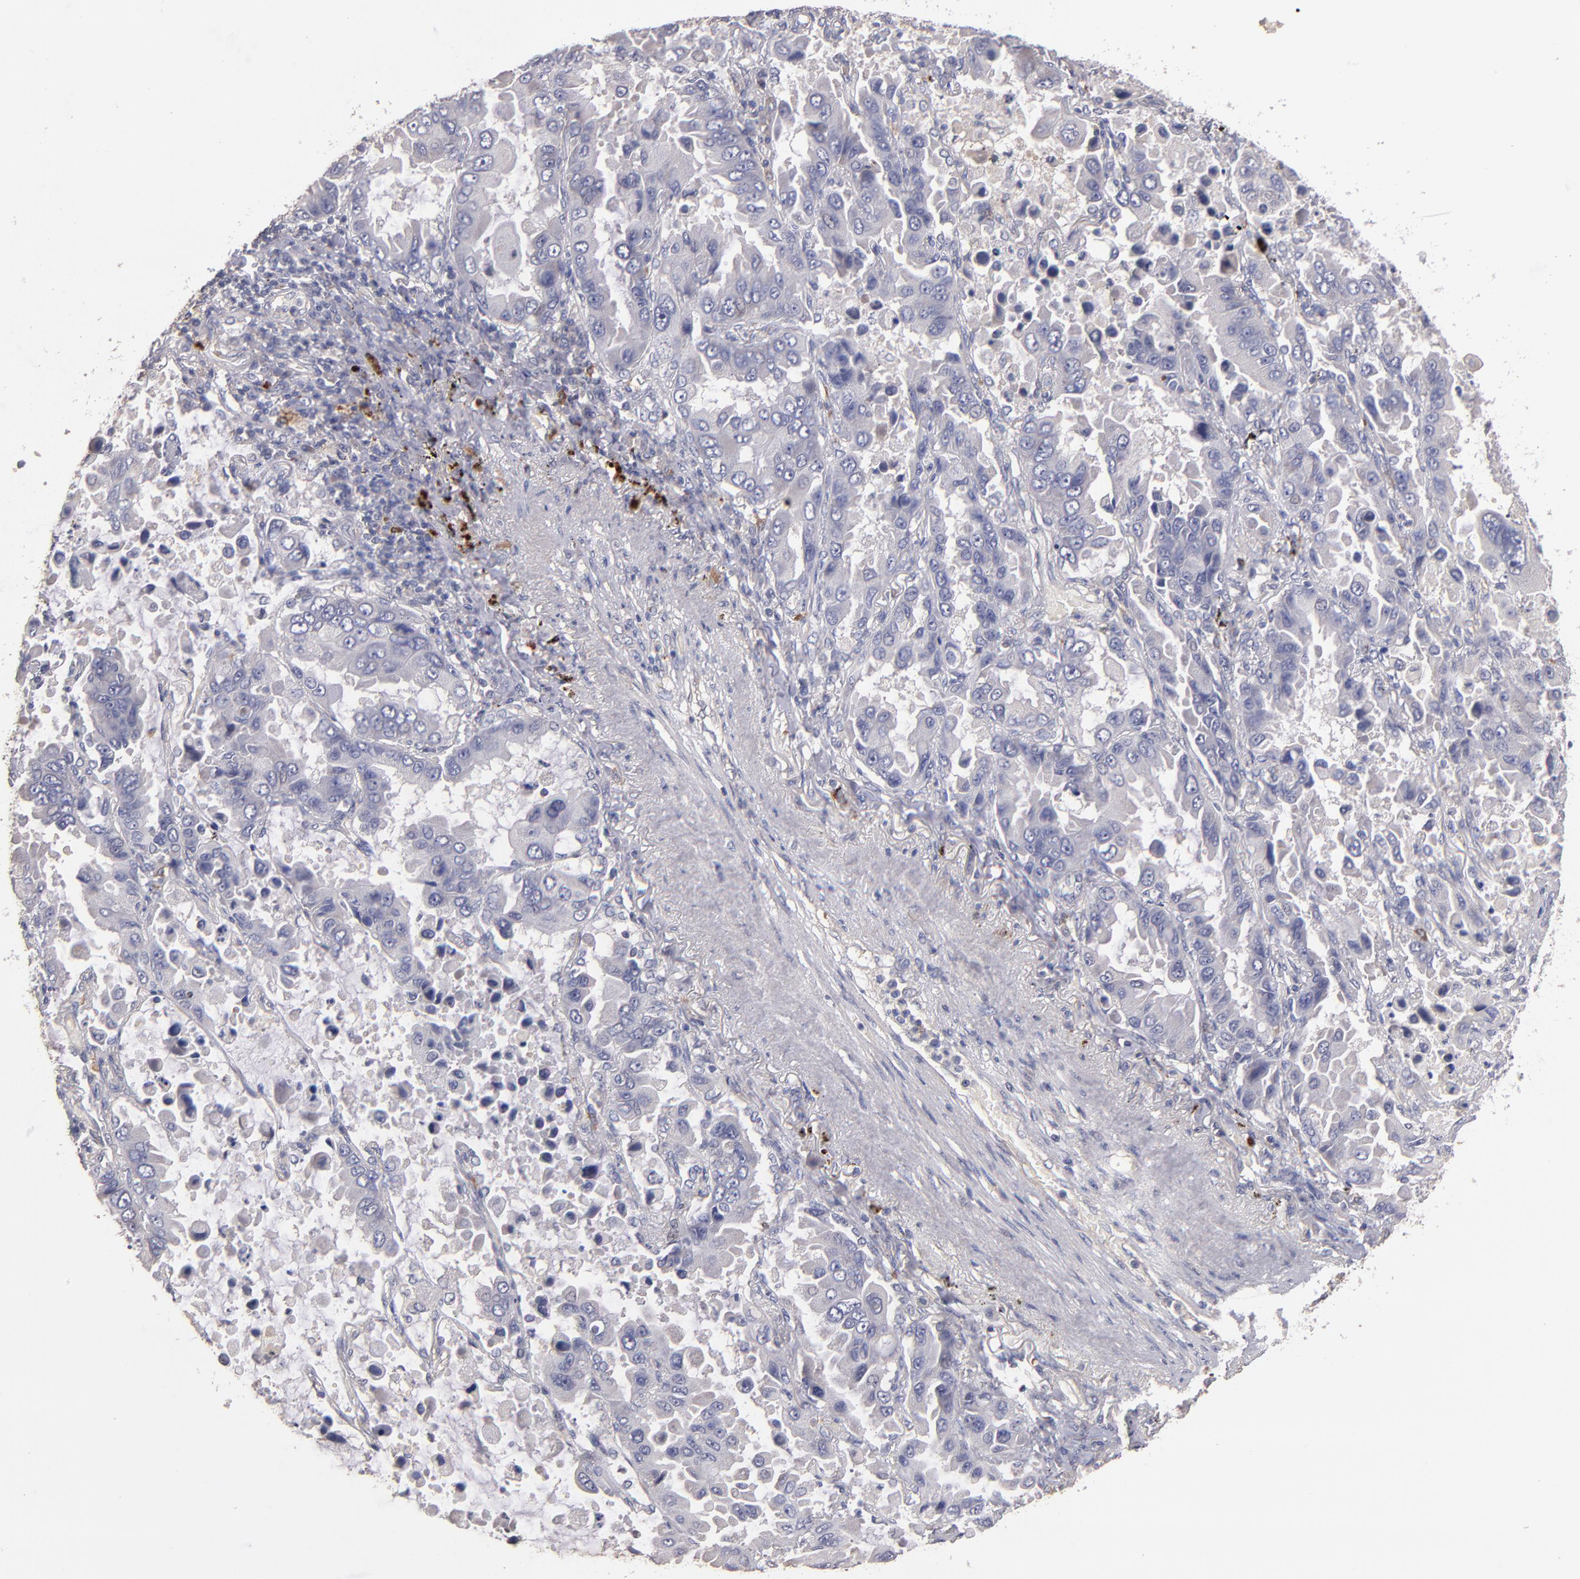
{"staining": {"intensity": "weak", "quantity": "<25%", "location": "cytoplasmic/membranous"}, "tissue": "lung cancer", "cell_type": "Tumor cells", "image_type": "cancer", "snomed": [{"axis": "morphology", "description": "Adenocarcinoma, NOS"}, {"axis": "topography", "description": "Lung"}], "caption": "This histopathology image is of lung cancer stained with IHC to label a protein in brown with the nuclei are counter-stained blue. There is no staining in tumor cells.", "gene": "MAGEE1", "patient": {"sex": "male", "age": 64}}